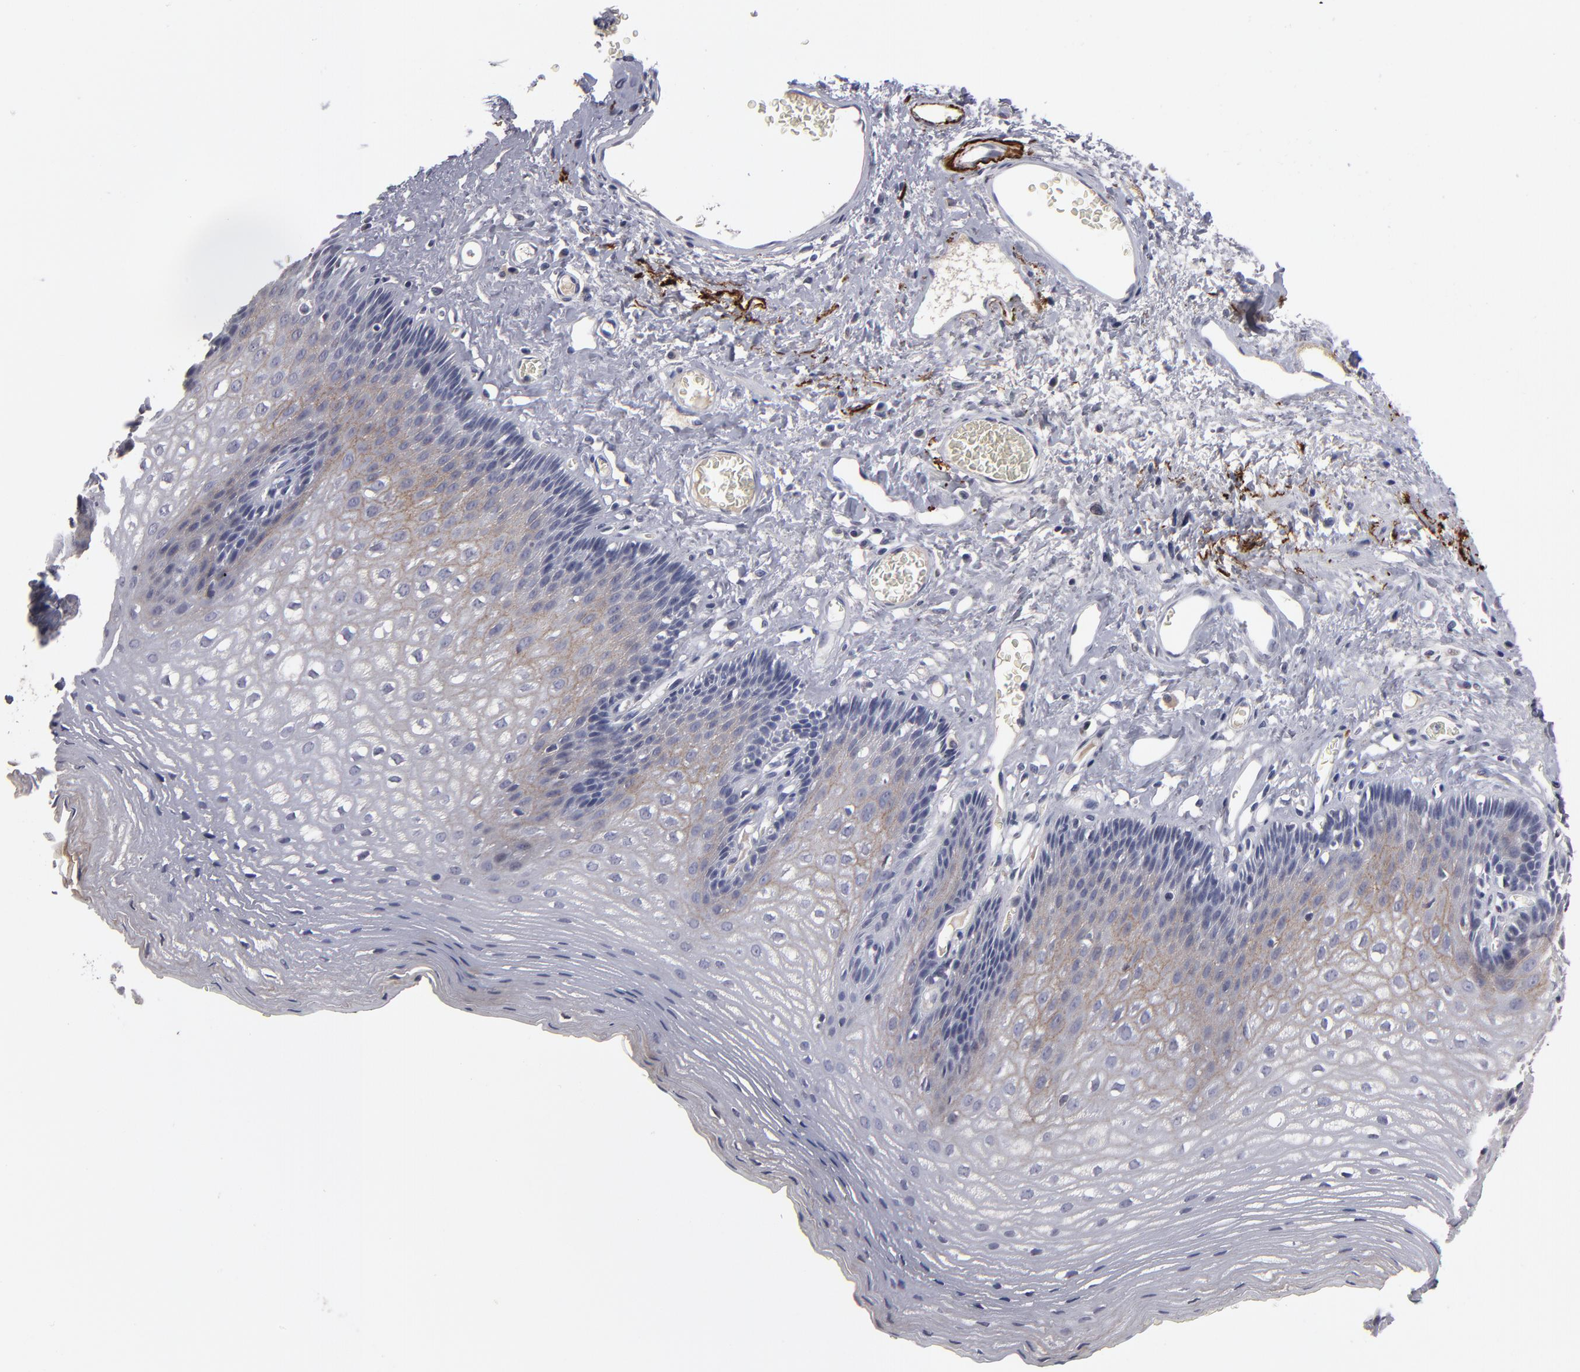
{"staining": {"intensity": "weak", "quantity": "25%-75%", "location": "cytoplasmic/membranous"}, "tissue": "esophagus", "cell_type": "Squamous epithelial cells", "image_type": "normal", "snomed": [{"axis": "morphology", "description": "Normal tissue, NOS"}, {"axis": "topography", "description": "Esophagus"}], "caption": "A photomicrograph showing weak cytoplasmic/membranous positivity in about 25%-75% of squamous epithelial cells in normal esophagus, as visualized by brown immunohistochemical staining.", "gene": "GPM6B", "patient": {"sex": "female", "age": 70}}